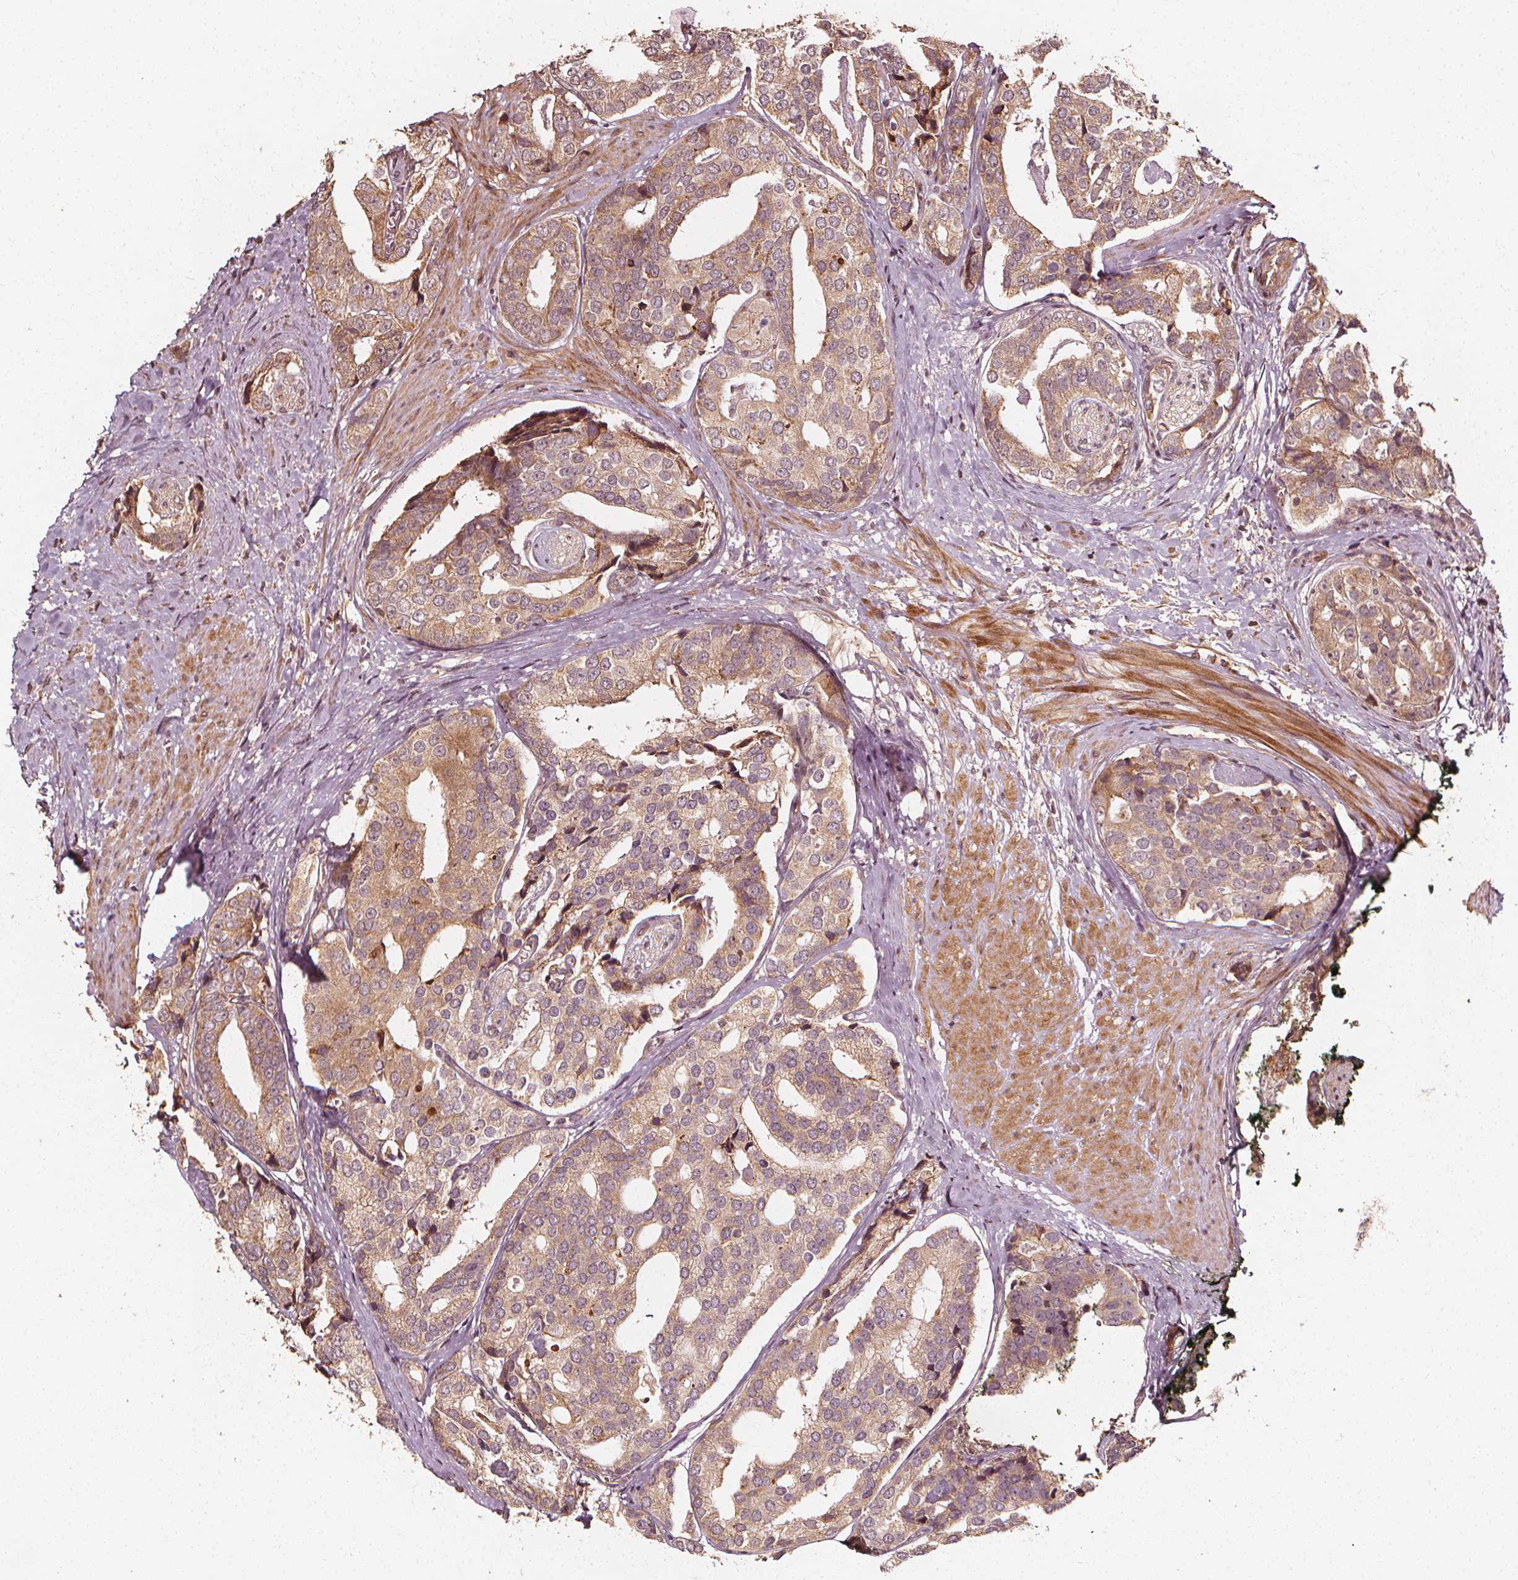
{"staining": {"intensity": "weak", "quantity": ">75%", "location": "cytoplasmic/membranous"}, "tissue": "prostate cancer", "cell_type": "Tumor cells", "image_type": "cancer", "snomed": [{"axis": "morphology", "description": "Adenocarcinoma, High grade"}, {"axis": "topography", "description": "Prostate"}], "caption": "Protein staining of prostate cancer tissue exhibits weak cytoplasmic/membranous positivity in approximately >75% of tumor cells. (Brightfield microscopy of DAB IHC at high magnification).", "gene": "NPC1", "patient": {"sex": "male", "age": 71}}